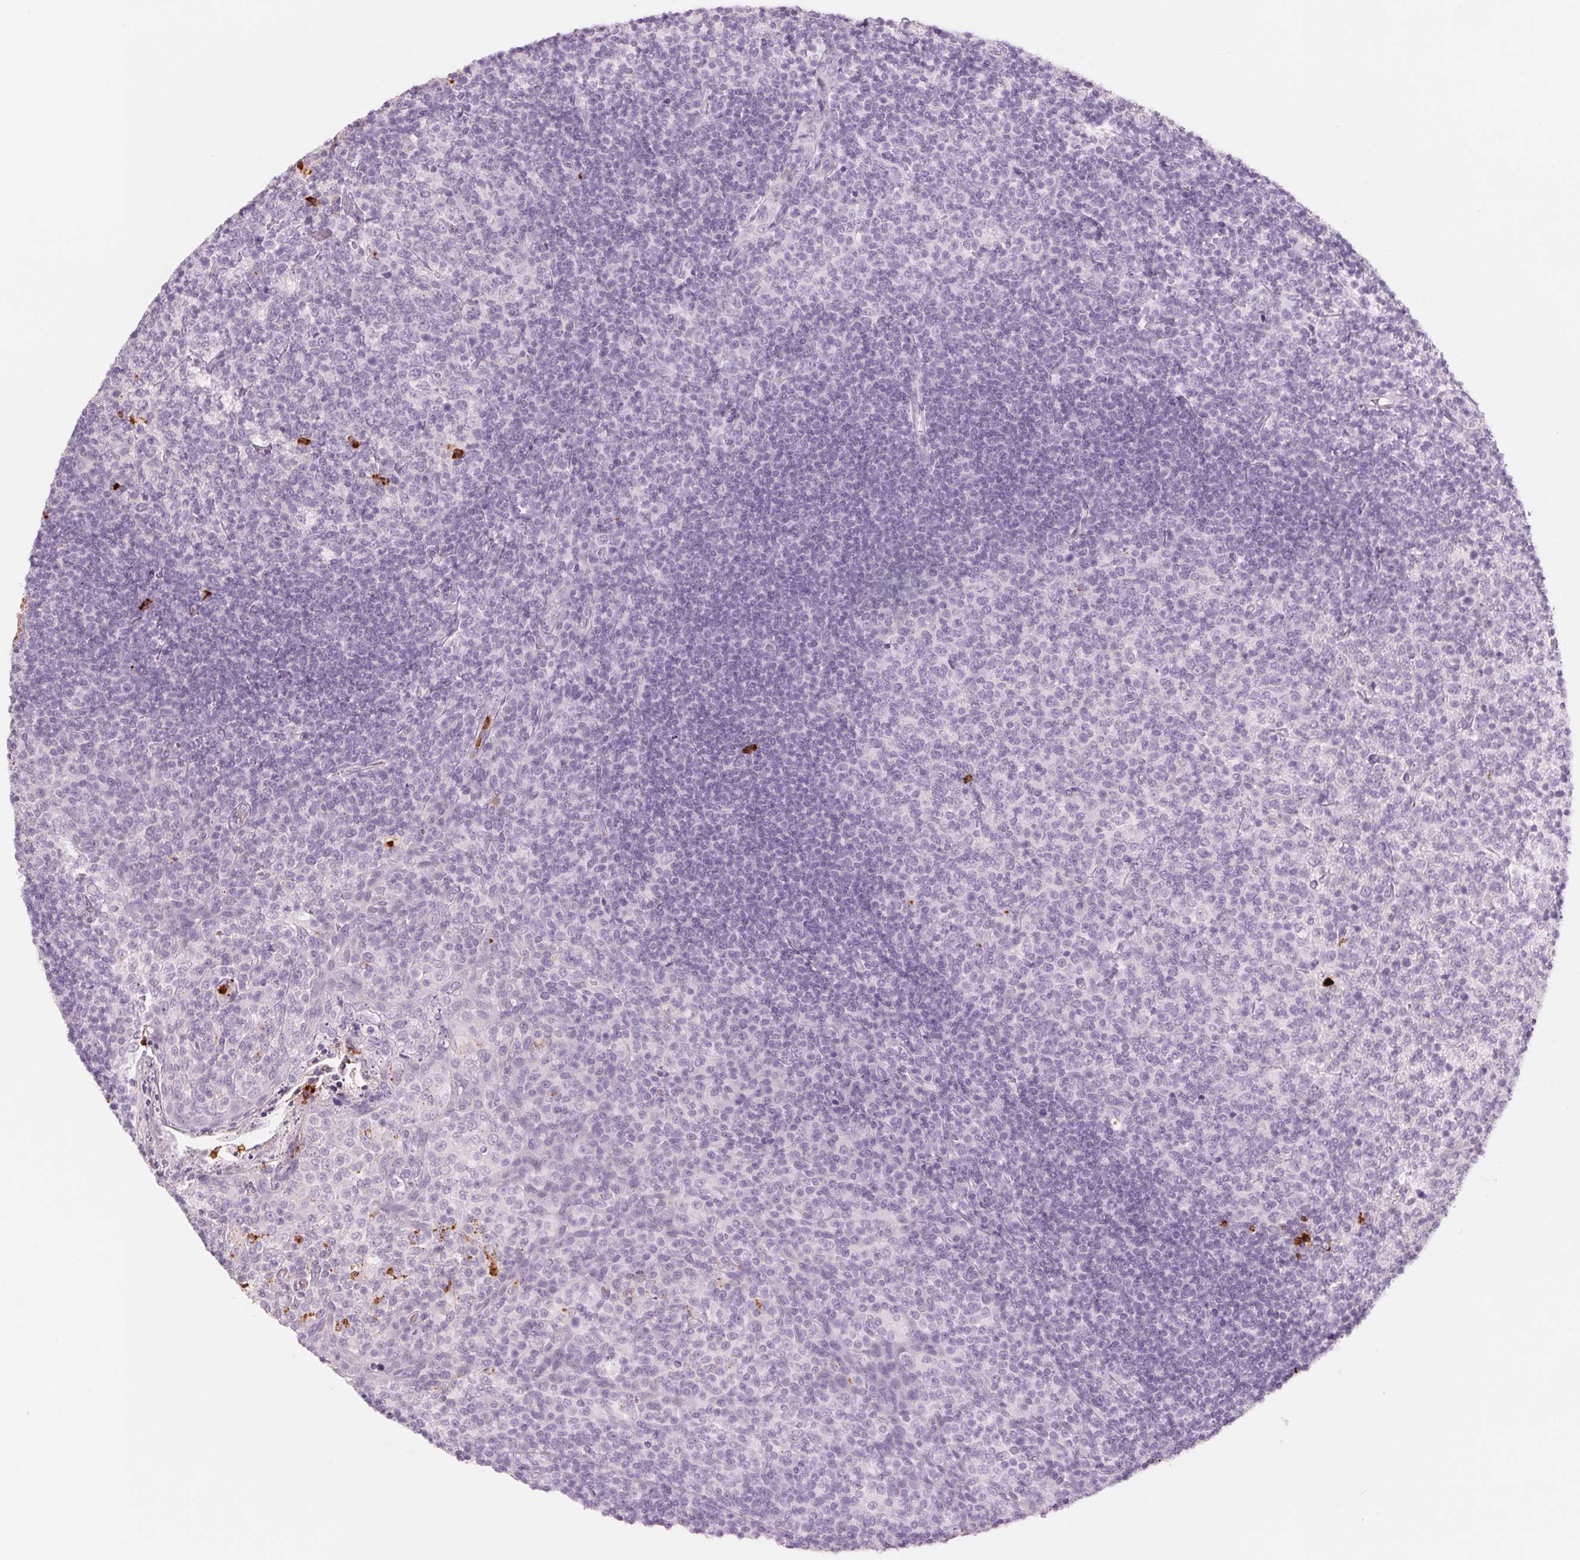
{"staining": {"intensity": "strong", "quantity": "<25%", "location": "cytoplasmic/membranous"}, "tissue": "tonsil", "cell_type": "Germinal center cells", "image_type": "normal", "snomed": [{"axis": "morphology", "description": "Normal tissue, NOS"}, {"axis": "topography", "description": "Tonsil"}], "caption": "Tonsil stained with DAB immunohistochemistry exhibits medium levels of strong cytoplasmic/membranous expression in about <25% of germinal center cells.", "gene": "KLK7", "patient": {"sex": "female", "age": 10}}